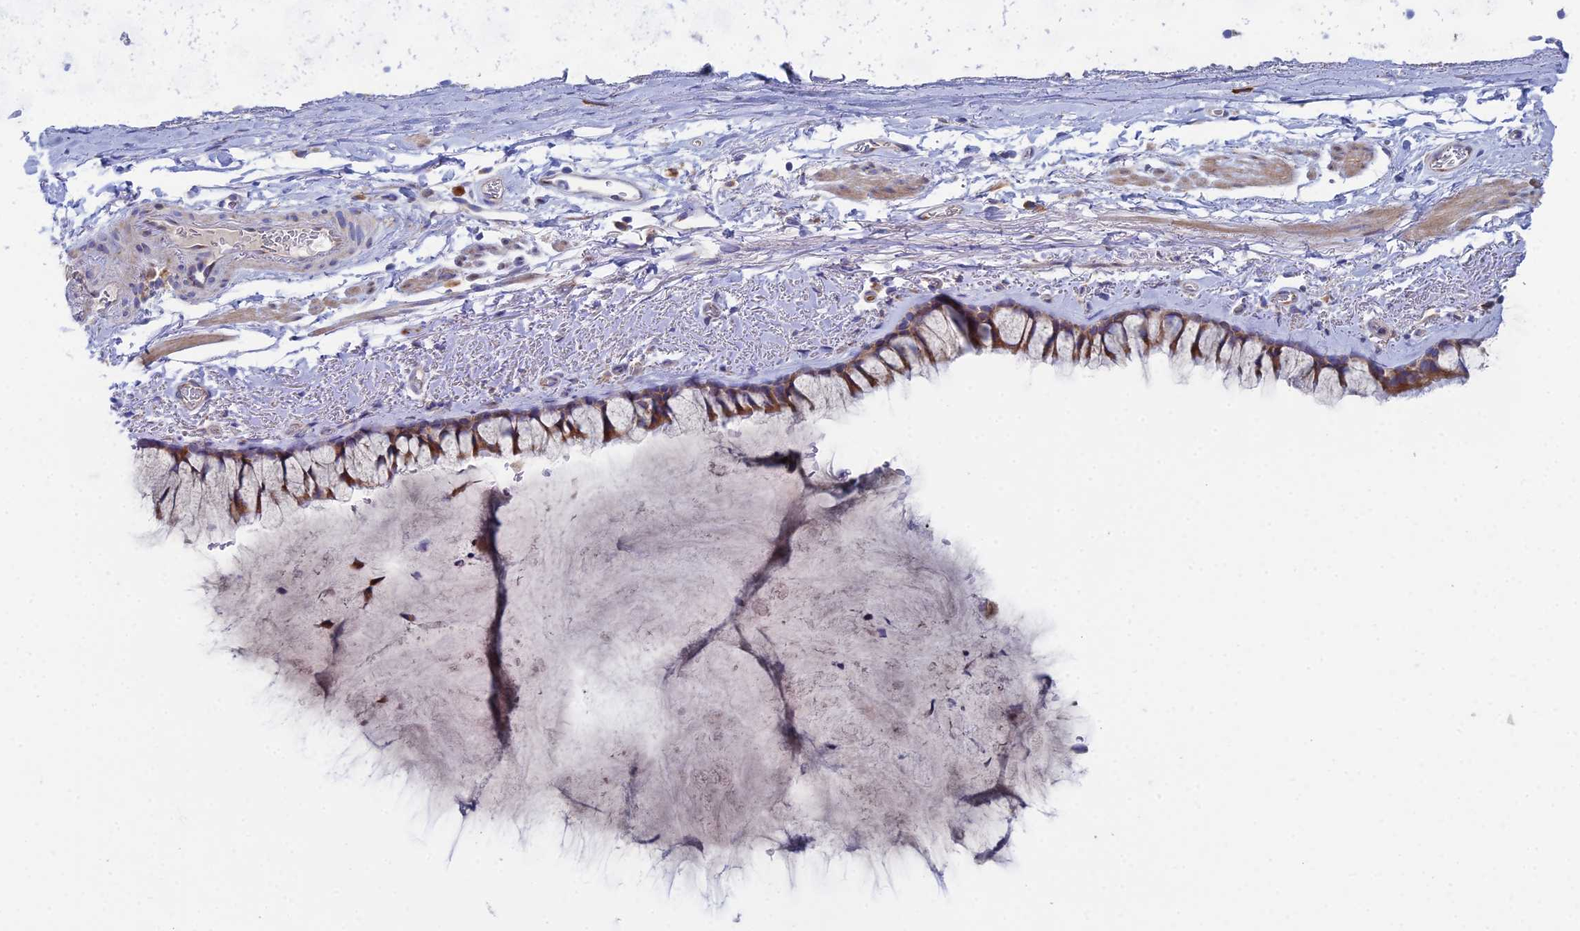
{"staining": {"intensity": "moderate", "quantity": ">75%", "location": "cytoplasmic/membranous"}, "tissue": "bronchus", "cell_type": "Respiratory epithelial cells", "image_type": "normal", "snomed": [{"axis": "morphology", "description": "Normal tissue, NOS"}, {"axis": "topography", "description": "Bronchus"}], "caption": "A brown stain labels moderate cytoplasmic/membranous staining of a protein in respiratory epithelial cells of normal bronchus.", "gene": "CLCN3", "patient": {"sex": "male", "age": 65}}